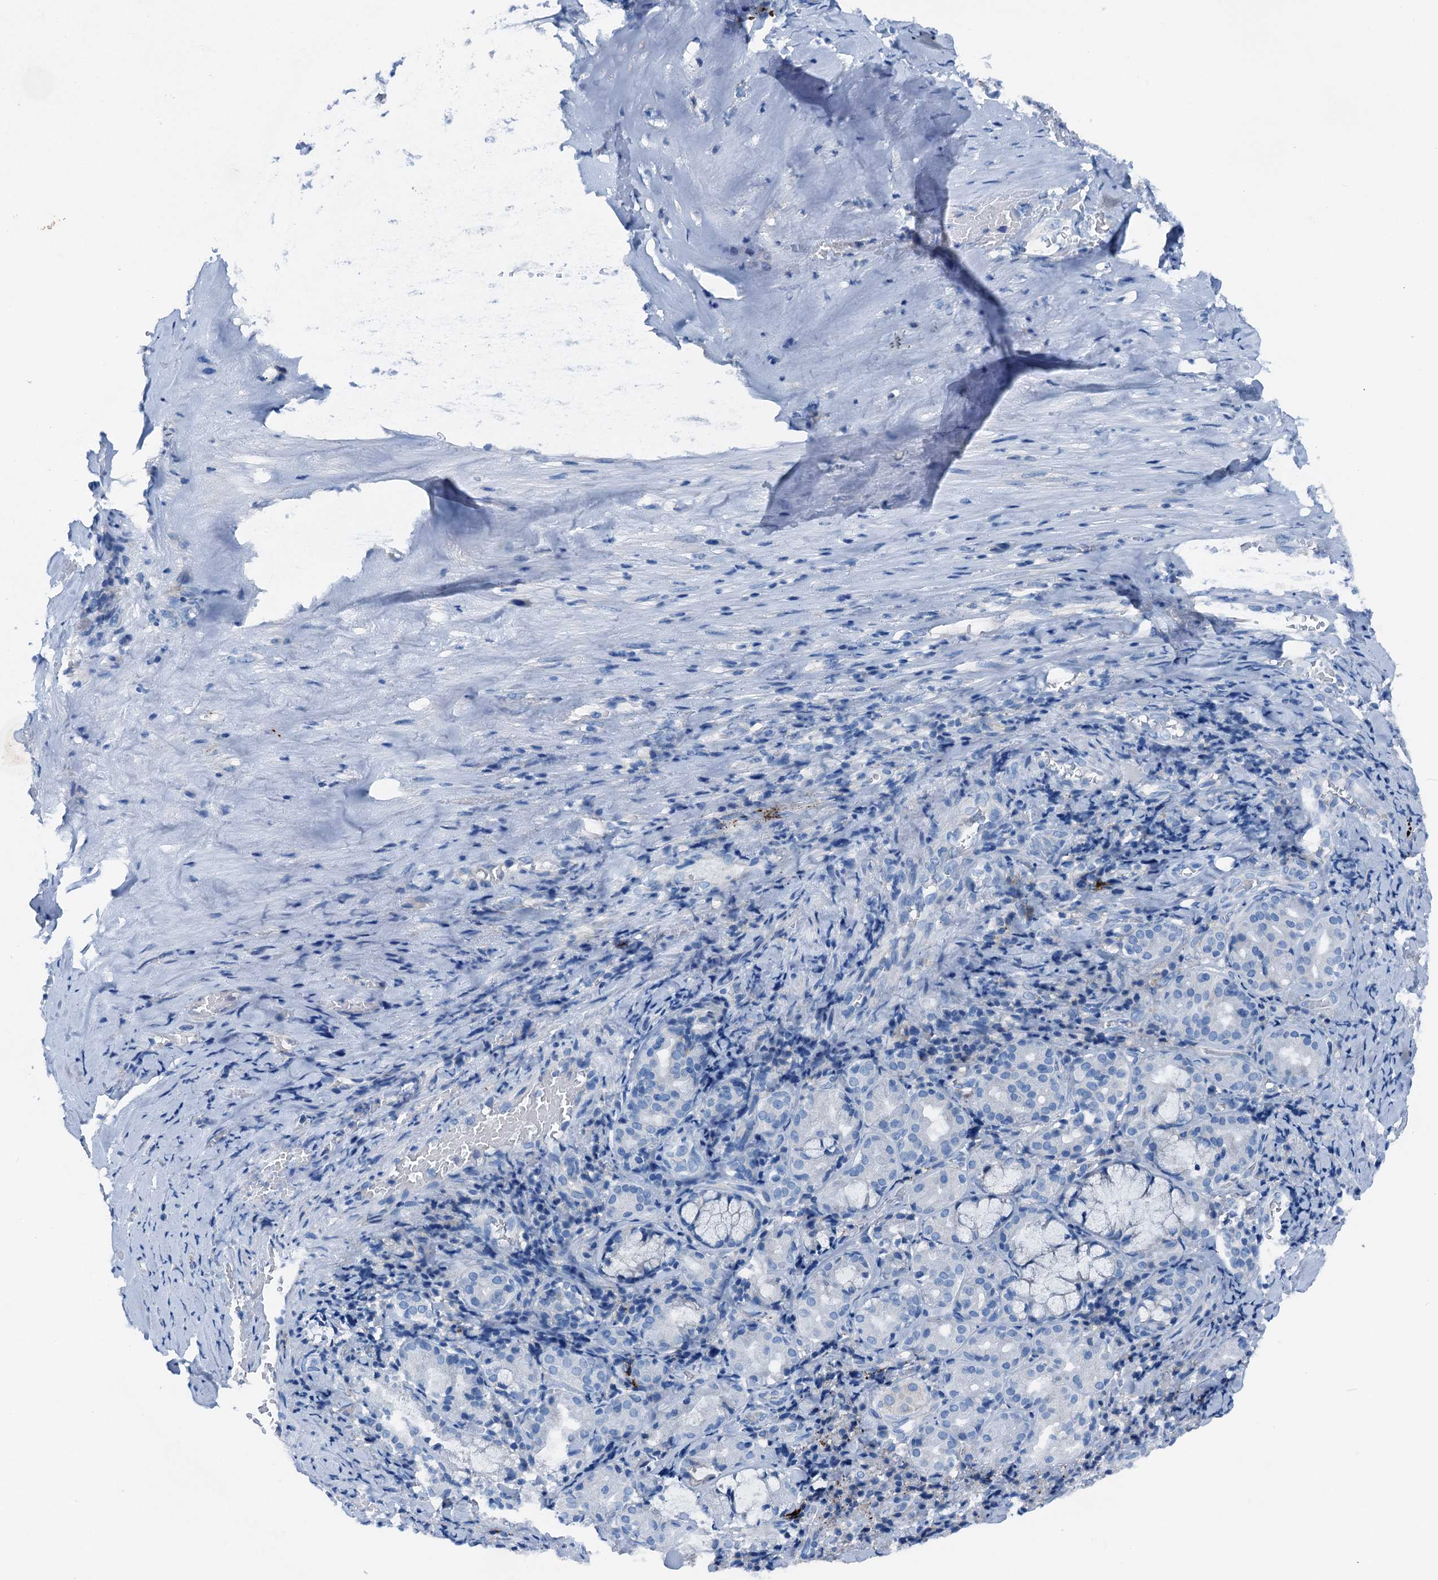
{"staining": {"intensity": "negative", "quantity": "none", "location": "none"}, "tissue": "adipose tissue", "cell_type": "Adipocytes", "image_type": "normal", "snomed": [{"axis": "morphology", "description": "Normal tissue, NOS"}, {"axis": "morphology", "description": "Basal cell carcinoma"}, {"axis": "topography", "description": "Cartilage tissue"}, {"axis": "topography", "description": "Nasopharynx"}, {"axis": "topography", "description": "Oral tissue"}], "caption": "The histopathology image displays no staining of adipocytes in unremarkable adipose tissue.", "gene": "C1QTNF4", "patient": {"sex": "female", "age": 77}}